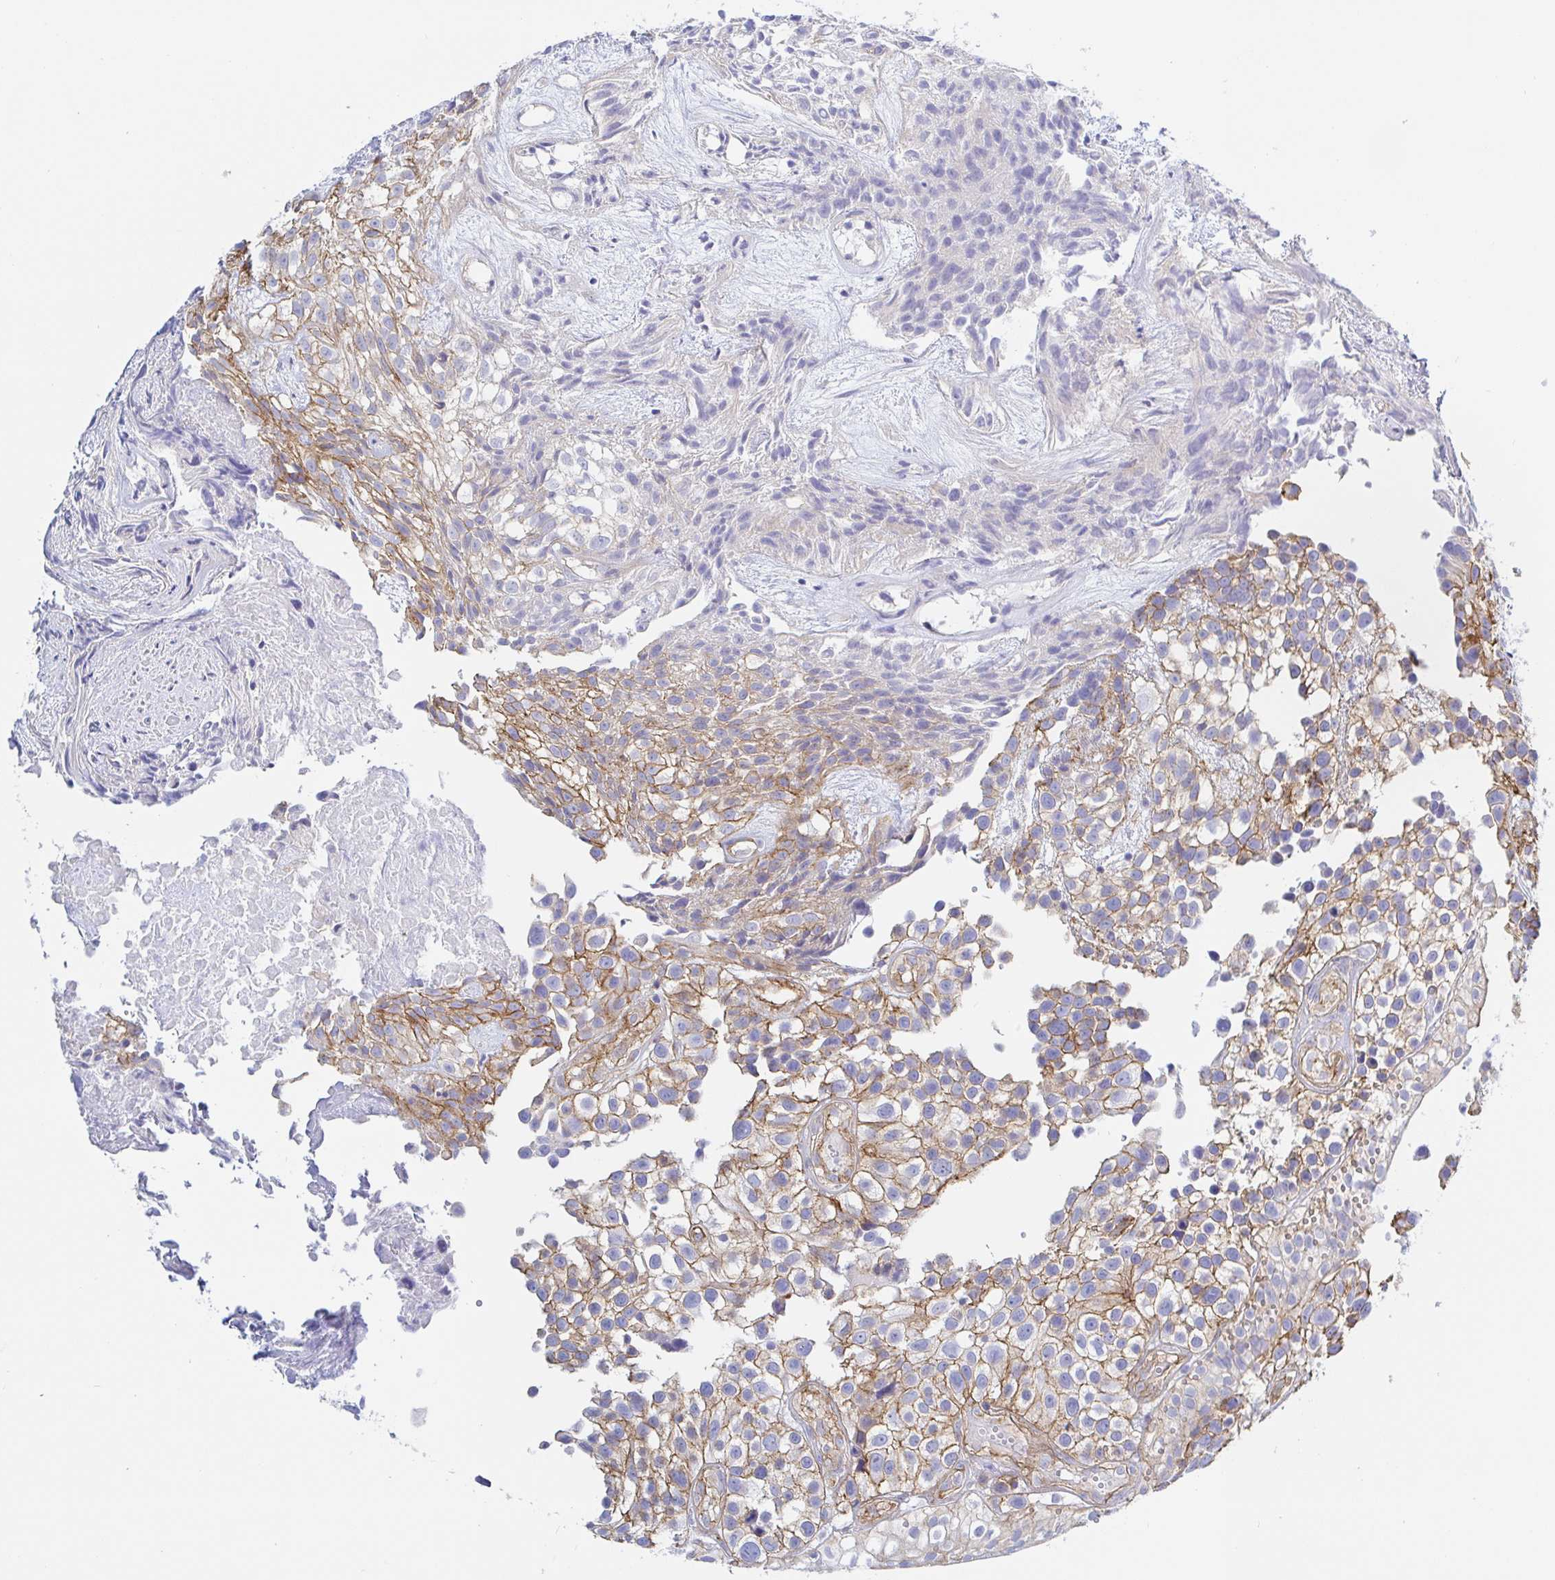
{"staining": {"intensity": "moderate", "quantity": ">75%", "location": "cytoplasmic/membranous"}, "tissue": "urothelial cancer", "cell_type": "Tumor cells", "image_type": "cancer", "snomed": [{"axis": "morphology", "description": "Urothelial carcinoma, High grade"}, {"axis": "topography", "description": "Urinary bladder"}], "caption": "There is medium levels of moderate cytoplasmic/membranous staining in tumor cells of high-grade urothelial carcinoma, as demonstrated by immunohistochemical staining (brown color).", "gene": "ARL4D", "patient": {"sex": "male", "age": 56}}